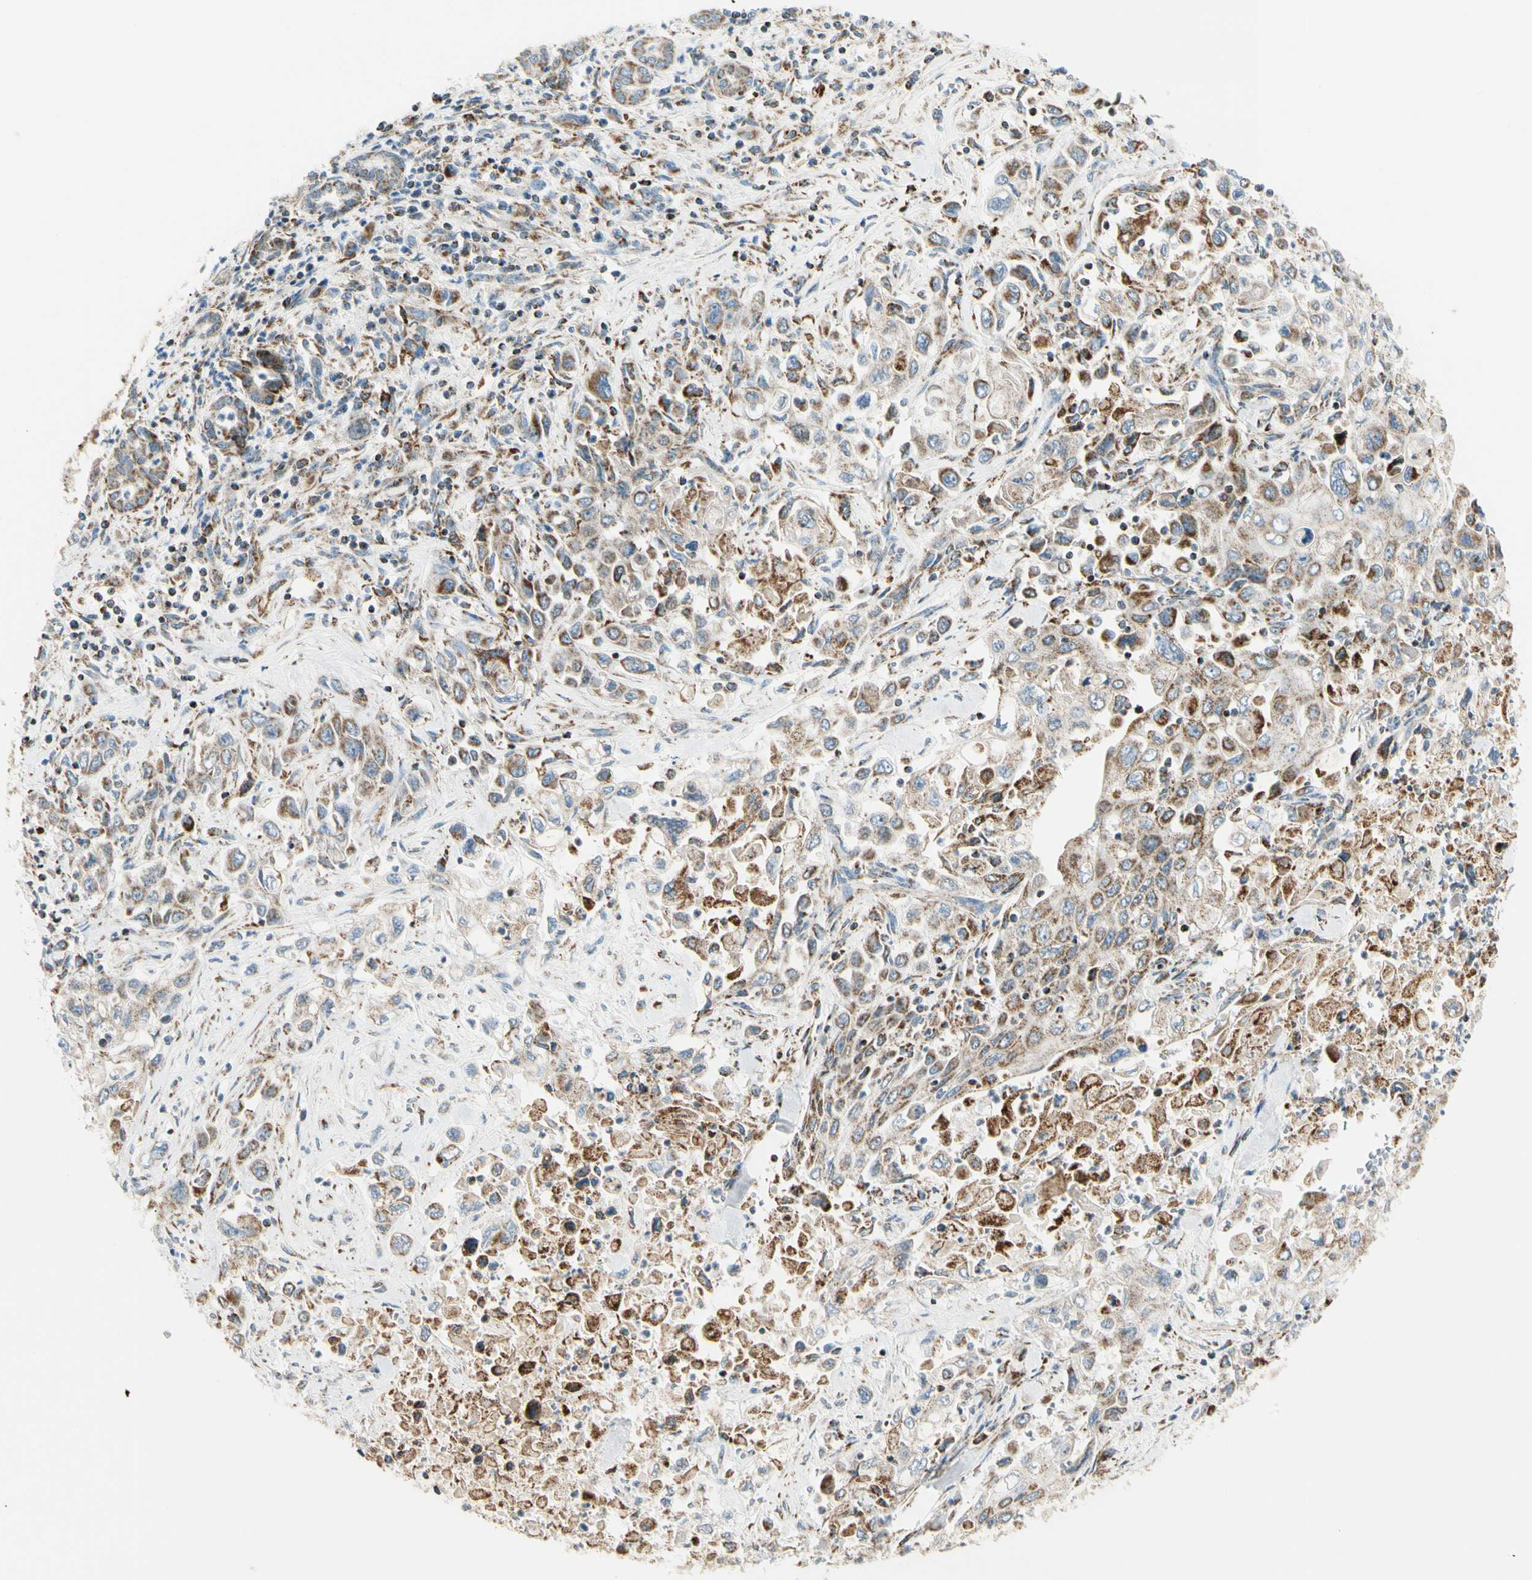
{"staining": {"intensity": "moderate", "quantity": "25%-75%", "location": "cytoplasmic/membranous"}, "tissue": "pancreatic cancer", "cell_type": "Tumor cells", "image_type": "cancer", "snomed": [{"axis": "morphology", "description": "Adenocarcinoma, NOS"}, {"axis": "topography", "description": "Pancreas"}], "caption": "Pancreatic adenocarcinoma tissue exhibits moderate cytoplasmic/membranous positivity in approximately 25%-75% of tumor cells, visualized by immunohistochemistry.", "gene": "TBC1D10A", "patient": {"sex": "male", "age": 70}}